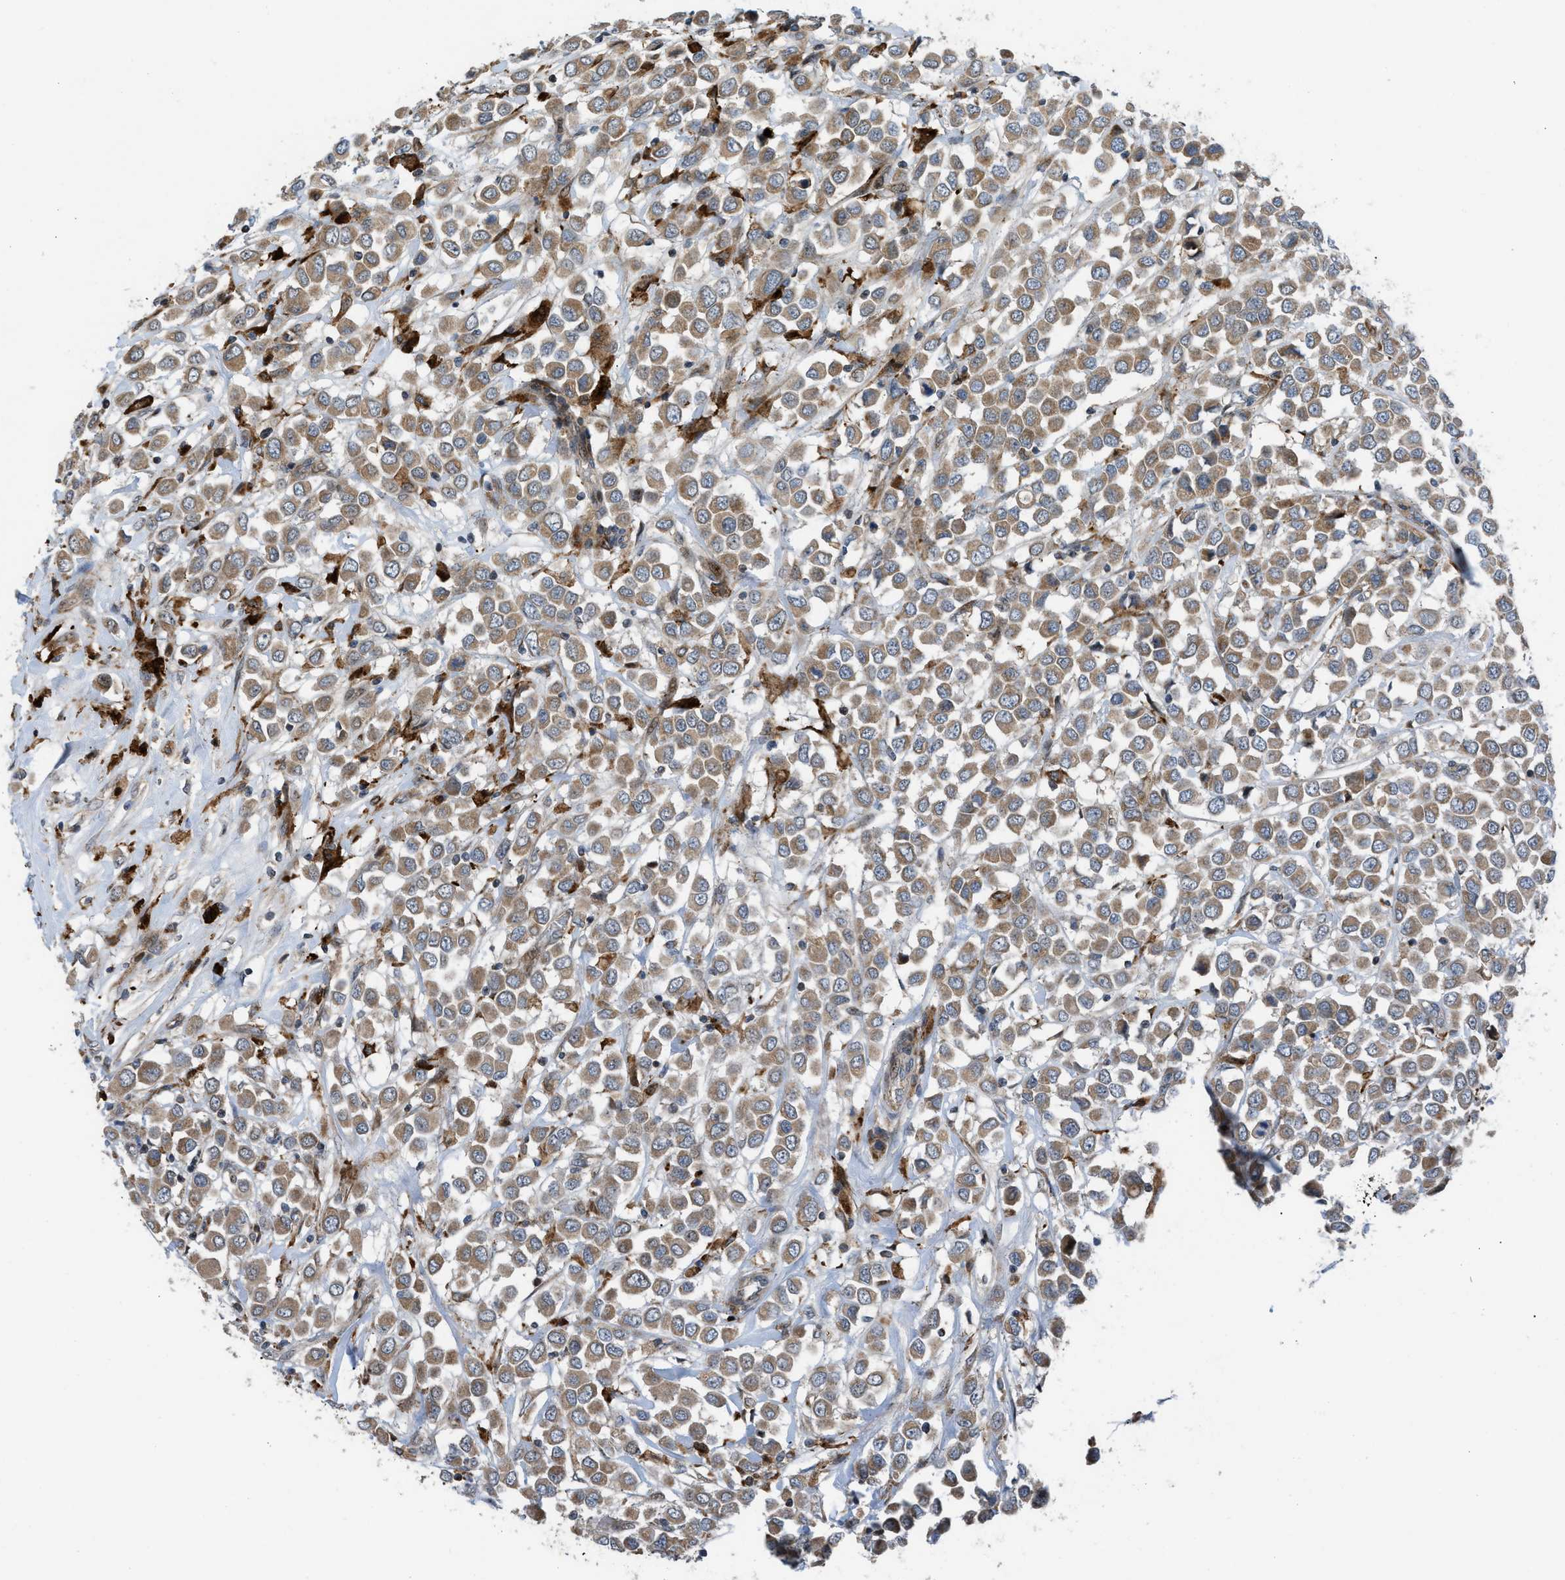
{"staining": {"intensity": "moderate", "quantity": ">75%", "location": "cytoplasmic/membranous"}, "tissue": "breast cancer", "cell_type": "Tumor cells", "image_type": "cancer", "snomed": [{"axis": "morphology", "description": "Duct carcinoma"}, {"axis": "topography", "description": "Breast"}], "caption": "Intraductal carcinoma (breast) stained with DAB immunohistochemistry exhibits medium levels of moderate cytoplasmic/membranous staining in approximately >75% of tumor cells.", "gene": "AP3M2", "patient": {"sex": "female", "age": 61}}